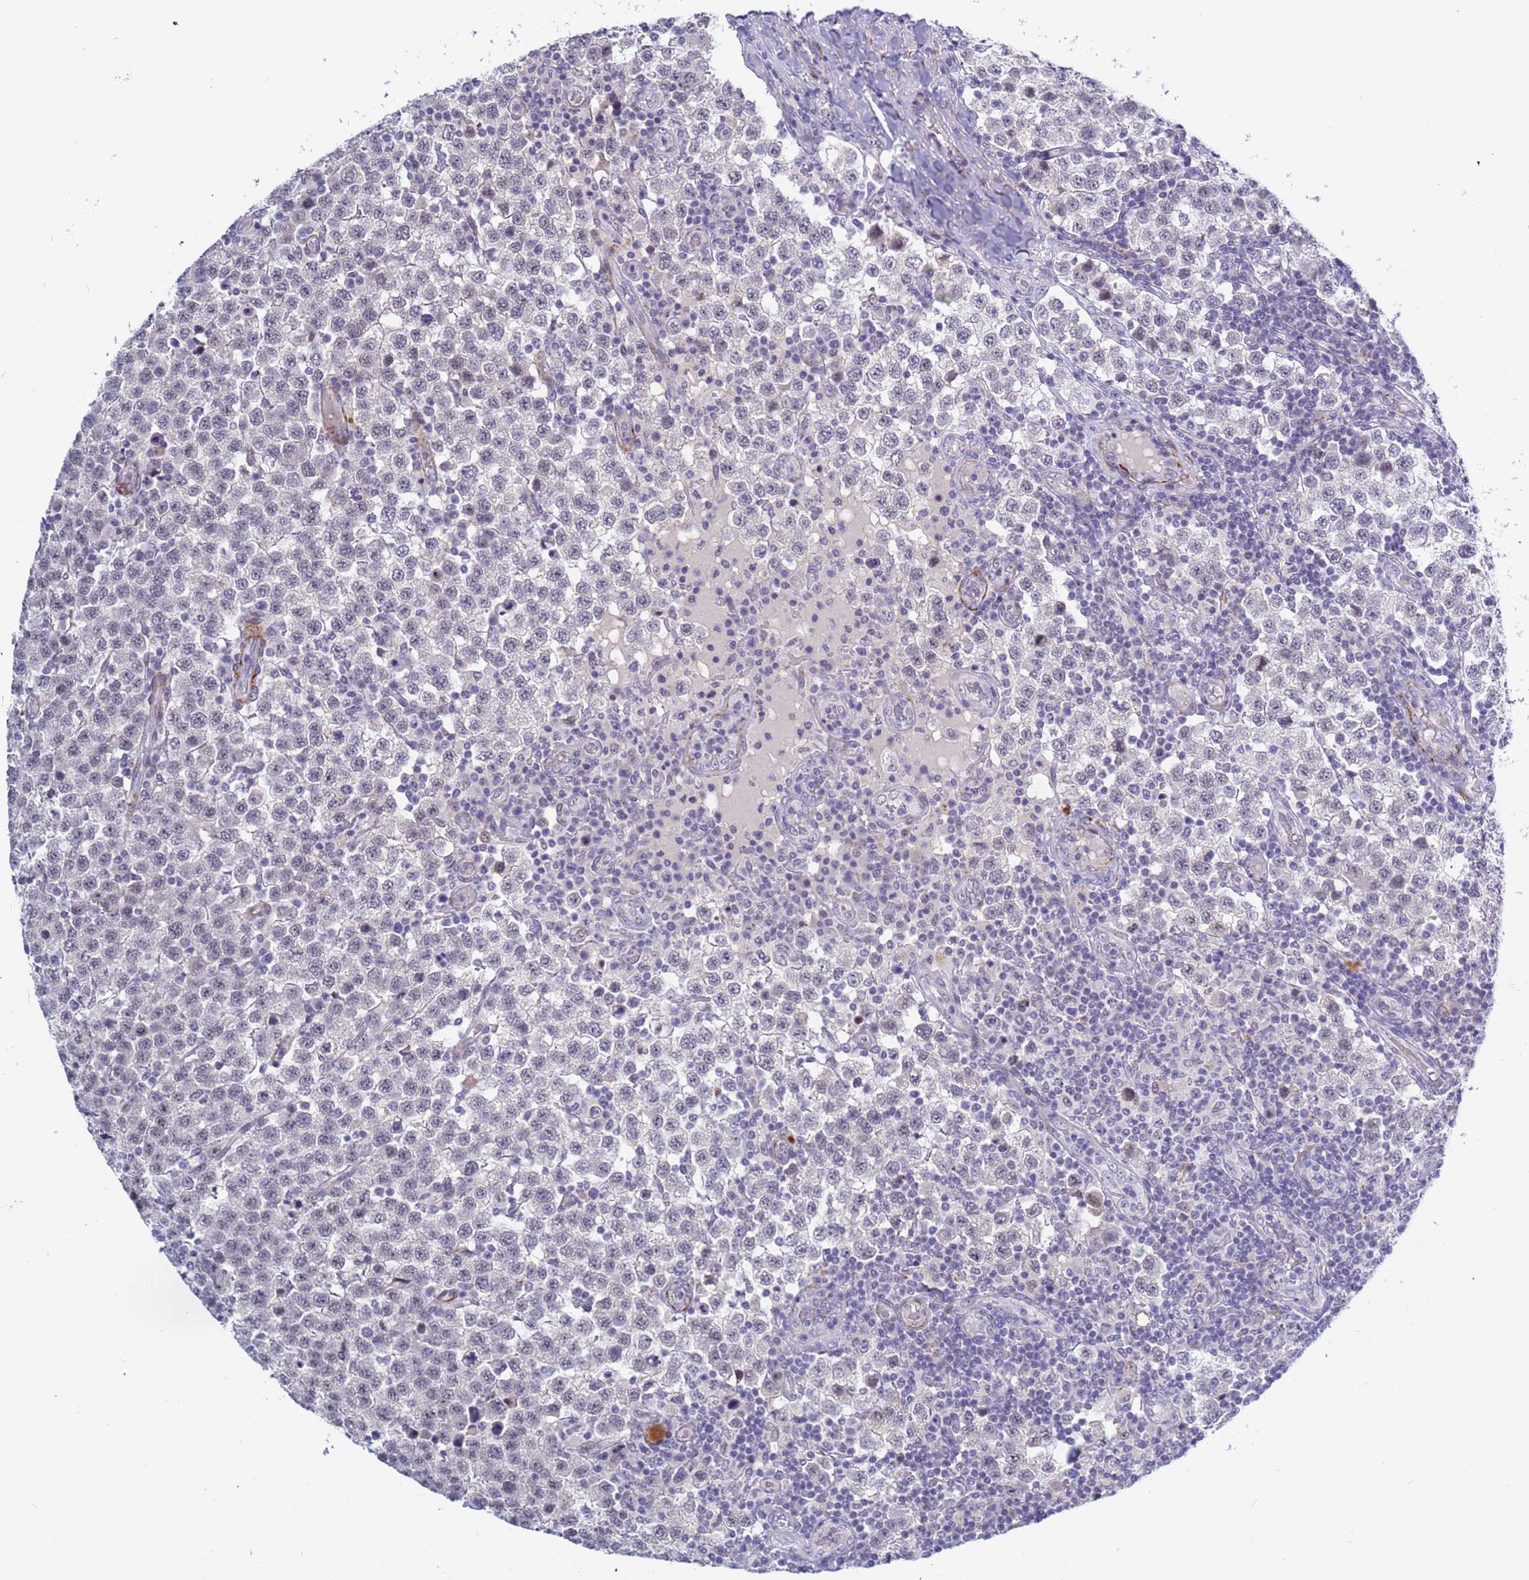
{"staining": {"intensity": "weak", "quantity": "<25%", "location": "nuclear"}, "tissue": "testis cancer", "cell_type": "Tumor cells", "image_type": "cancer", "snomed": [{"axis": "morphology", "description": "Seminoma, NOS"}, {"axis": "topography", "description": "Testis"}], "caption": "This is an IHC photomicrograph of testis cancer (seminoma). There is no staining in tumor cells.", "gene": "CXorf65", "patient": {"sex": "male", "age": 34}}